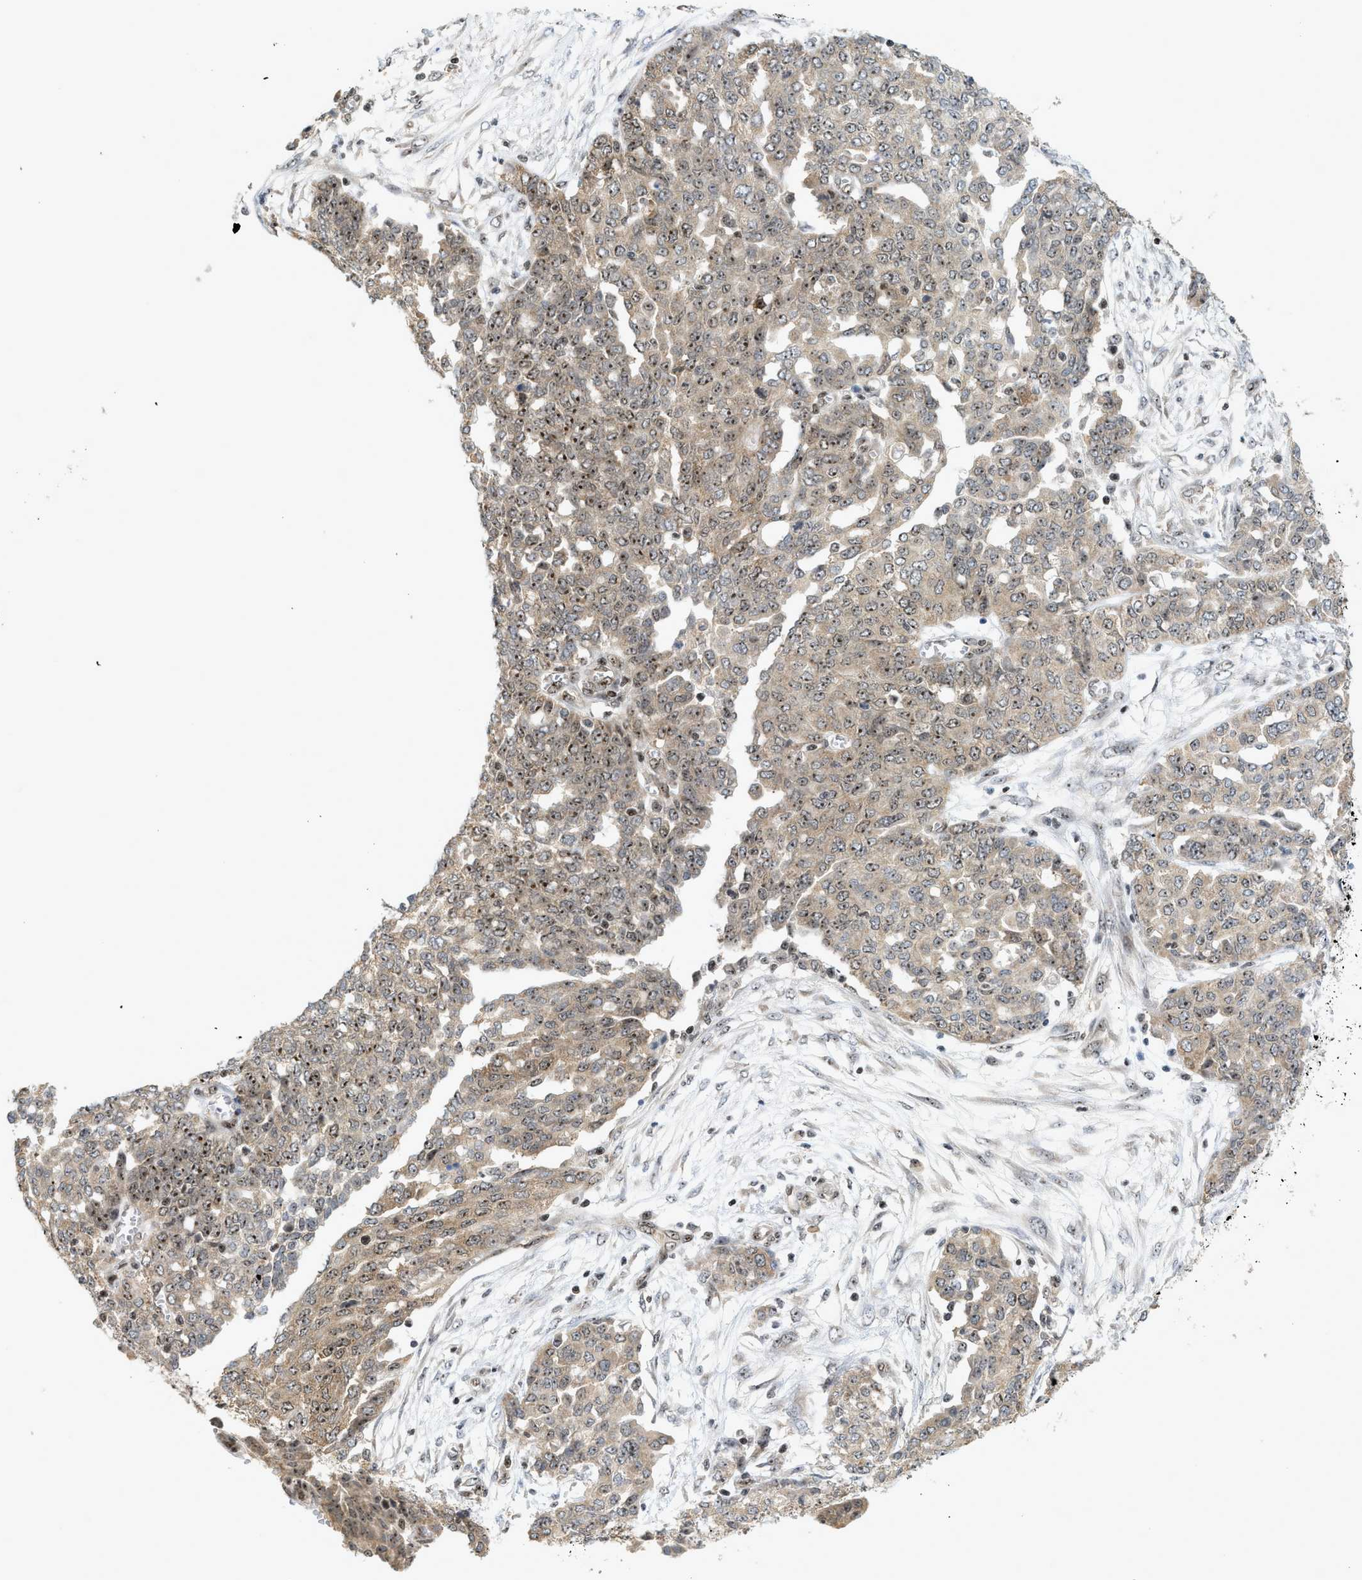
{"staining": {"intensity": "moderate", "quantity": "25%-75%", "location": "nuclear"}, "tissue": "ovarian cancer", "cell_type": "Tumor cells", "image_type": "cancer", "snomed": [{"axis": "morphology", "description": "Cystadenocarcinoma, serous, NOS"}, {"axis": "topography", "description": "Soft tissue"}, {"axis": "topography", "description": "Ovary"}], "caption": "IHC (DAB (3,3'-diaminobenzidine)) staining of human ovarian cancer (serous cystadenocarcinoma) displays moderate nuclear protein expression in approximately 25%-75% of tumor cells. (IHC, brightfield microscopy, high magnification).", "gene": "ZNF22", "patient": {"sex": "female", "age": 57}}